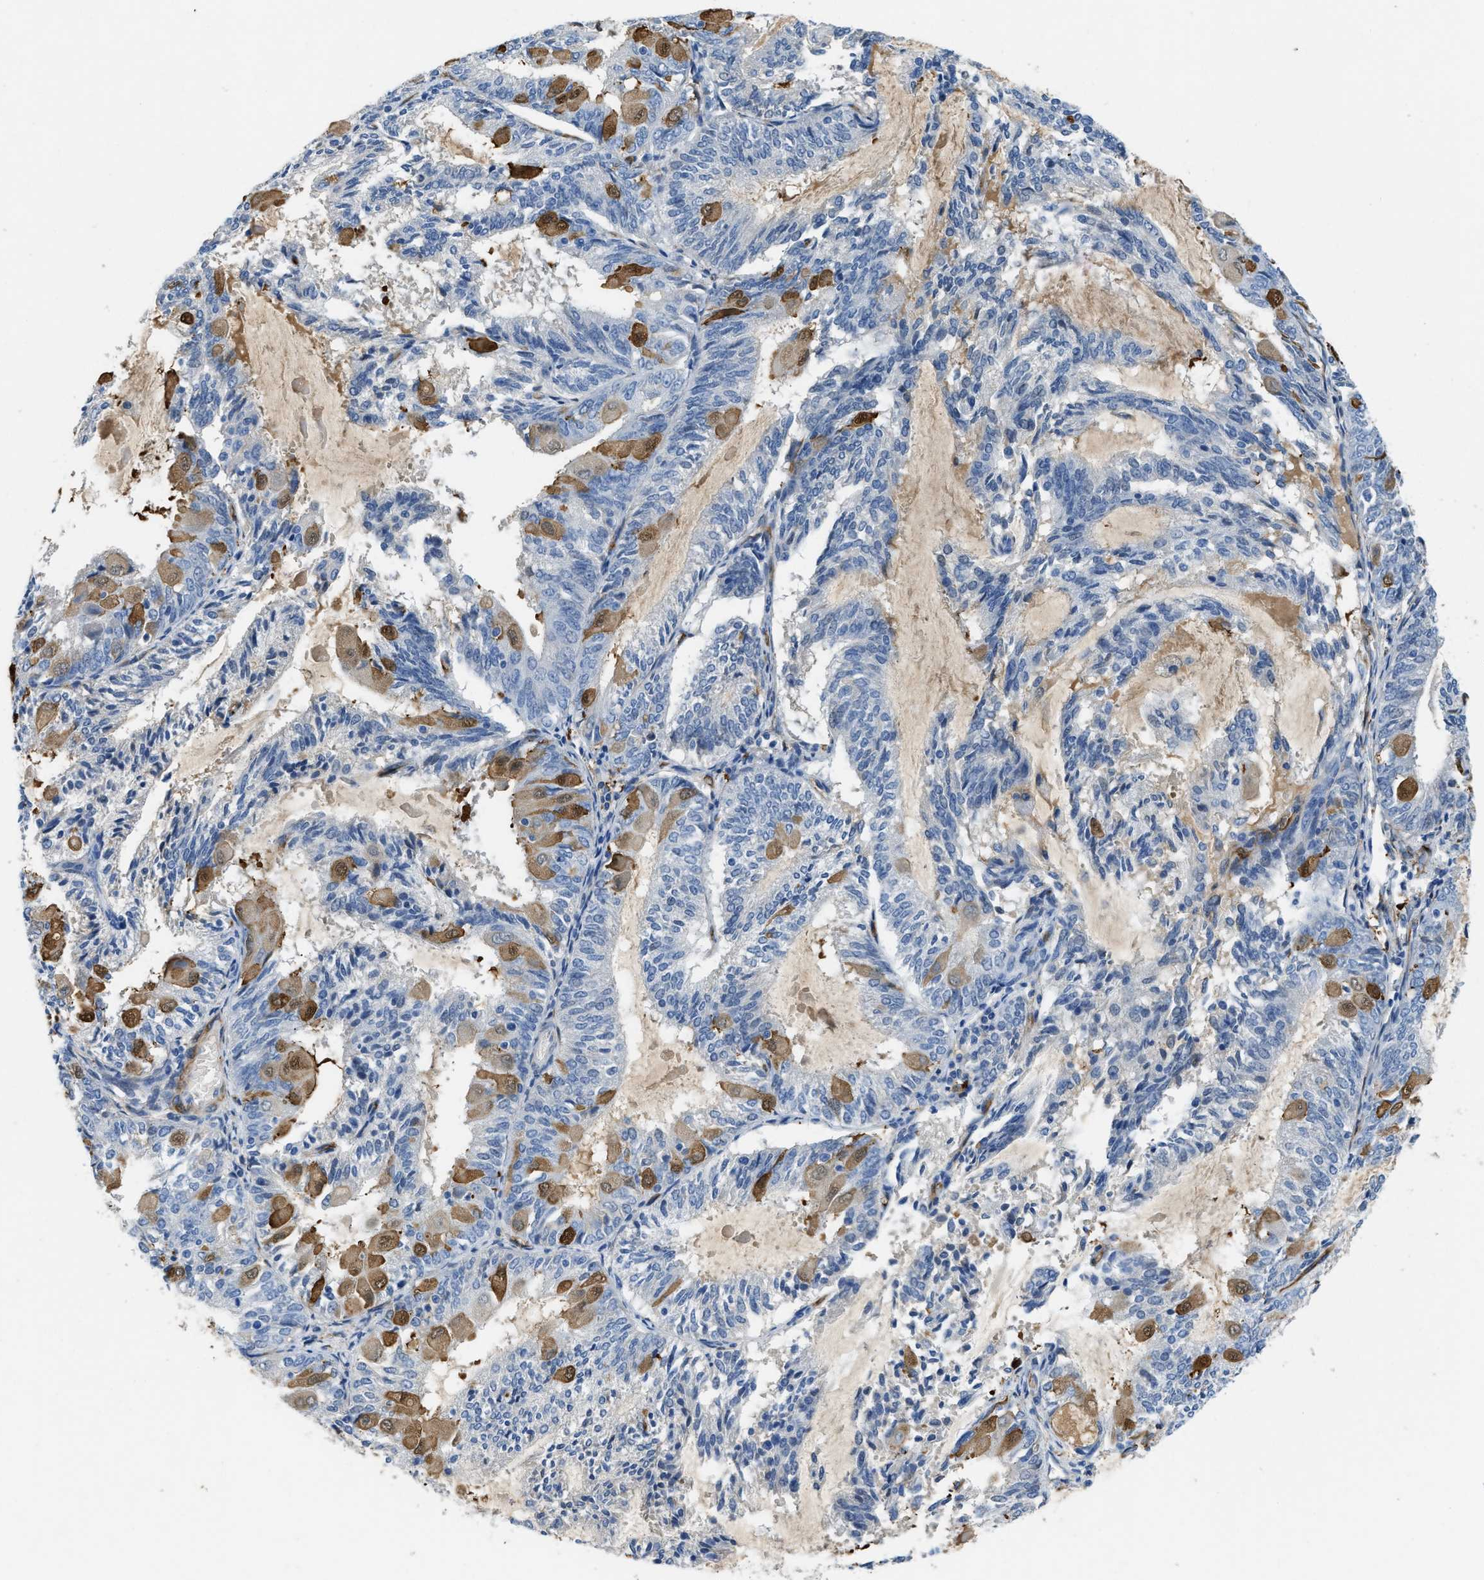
{"staining": {"intensity": "moderate", "quantity": "25%-75%", "location": "cytoplasmic/membranous,nuclear"}, "tissue": "endometrial cancer", "cell_type": "Tumor cells", "image_type": "cancer", "snomed": [{"axis": "morphology", "description": "Adenocarcinoma, NOS"}, {"axis": "topography", "description": "Endometrium"}], "caption": "There is medium levels of moderate cytoplasmic/membranous and nuclear staining in tumor cells of endometrial cancer, as demonstrated by immunohistochemical staining (brown color).", "gene": "SPEG", "patient": {"sex": "female", "age": 81}}